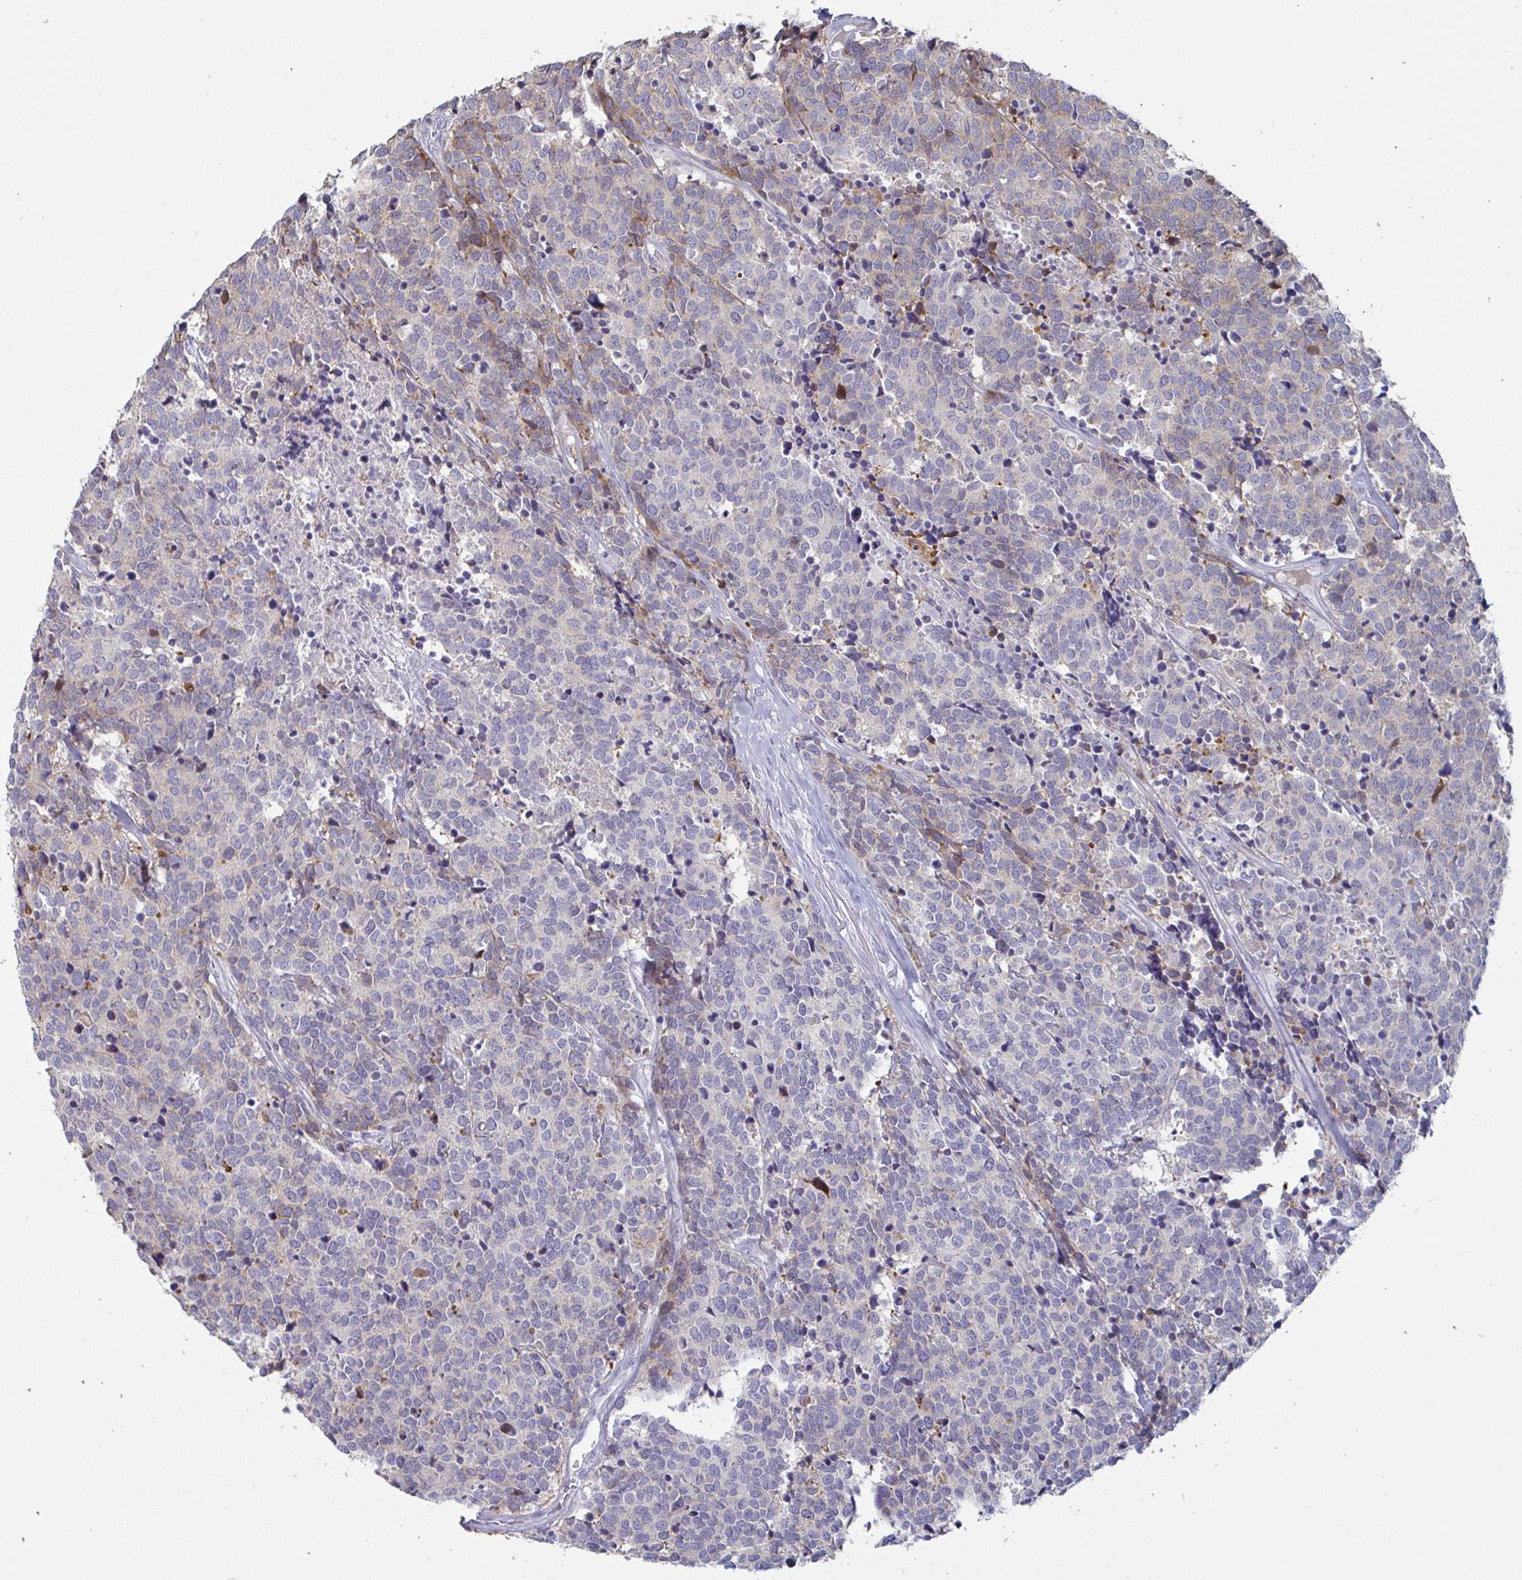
{"staining": {"intensity": "negative", "quantity": "none", "location": "none"}, "tissue": "carcinoid", "cell_type": "Tumor cells", "image_type": "cancer", "snomed": [{"axis": "morphology", "description": "Carcinoid, malignant, NOS"}, {"axis": "topography", "description": "Skin"}], "caption": "Immunohistochemistry (IHC) of carcinoid demonstrates no staining in tumor cells.", "gene": "GSTM1", "patient": {"sex": "female", "age": 79}}